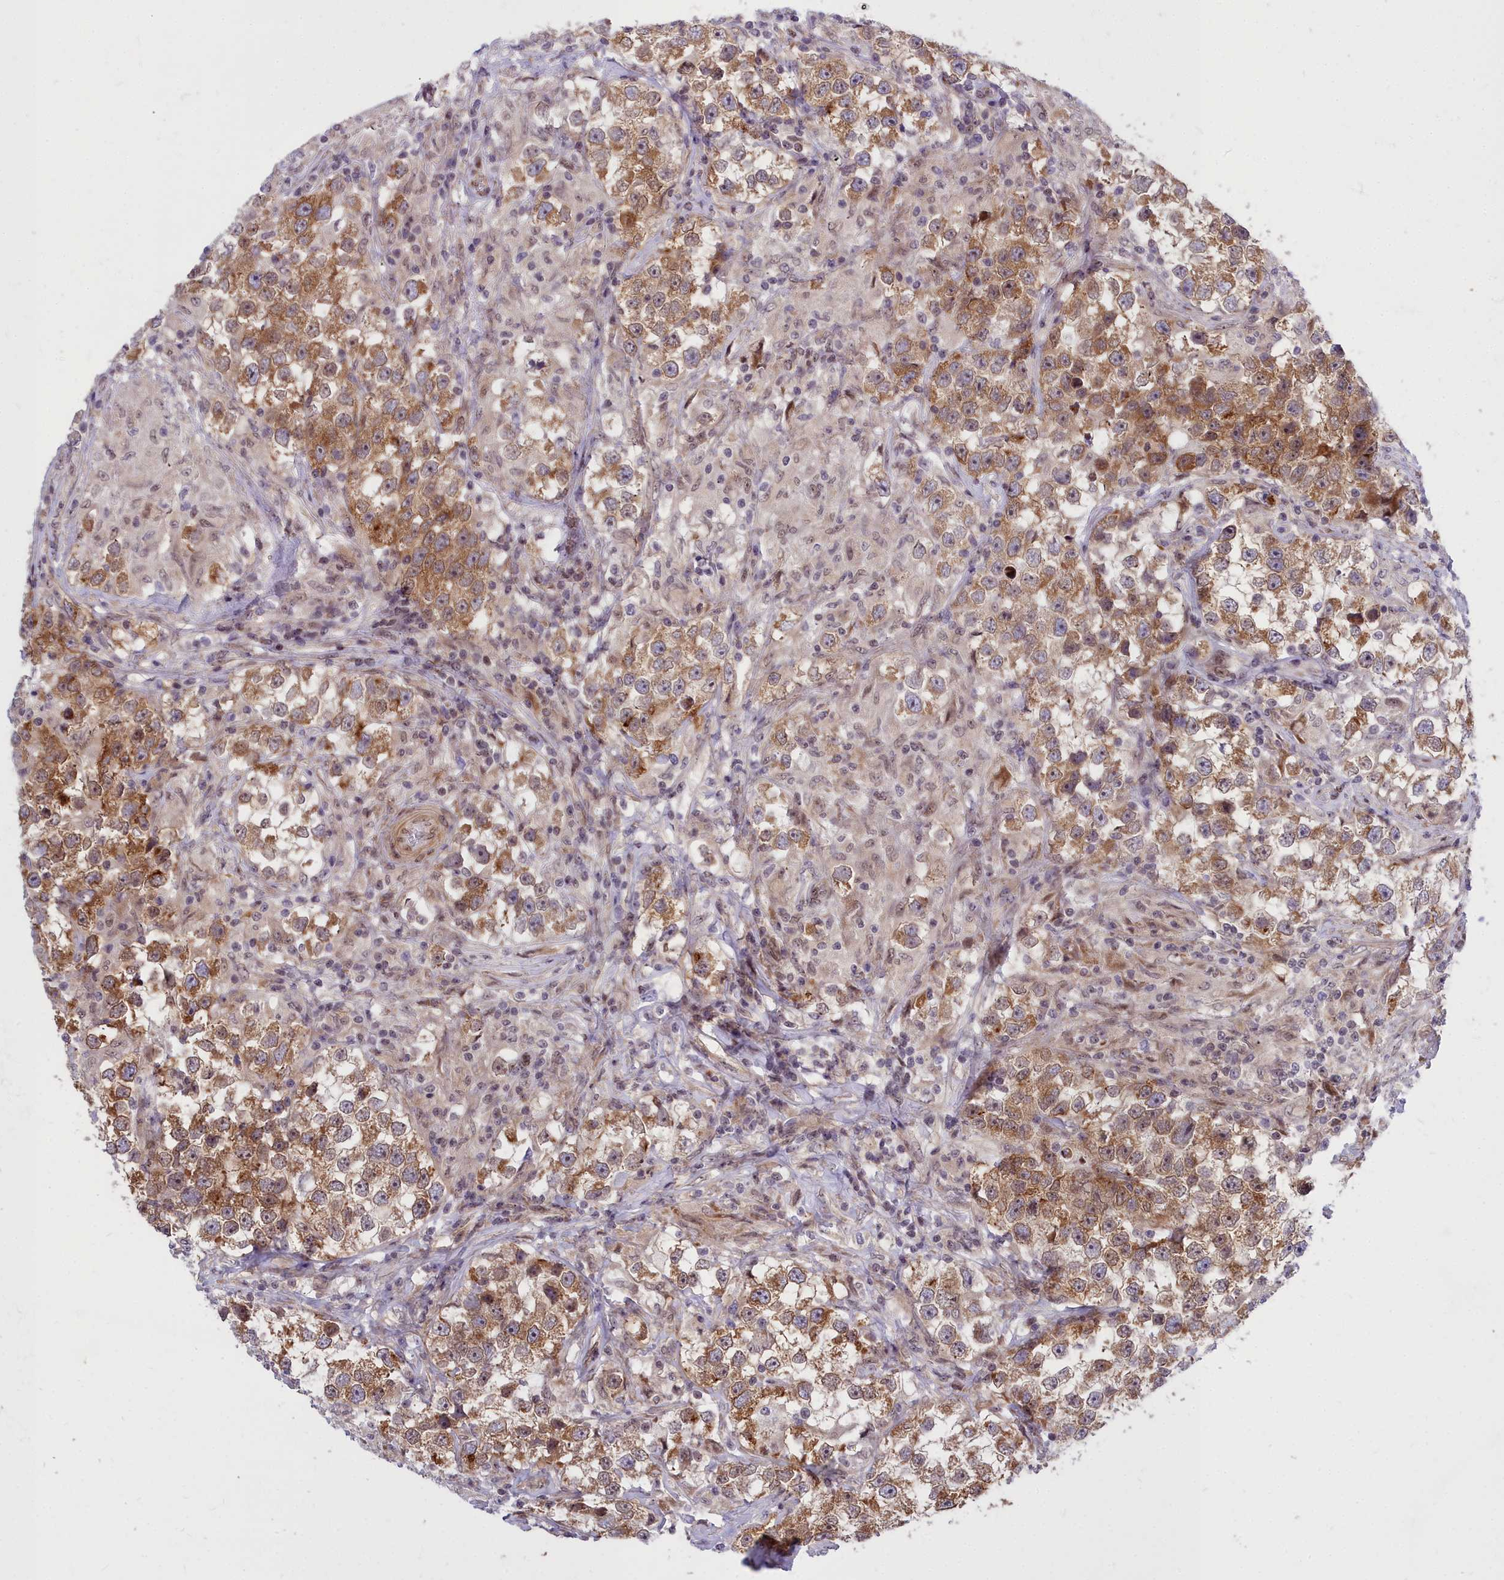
{"staining": {"intensity": "moderate", "quantity": ">75%", "location": "cytoplasmic/membranous"}, "tissue": "testis cancer", "cell_type": "Tumor cells", "image_type": "cancer", "snomed": [{"axis": "morphology", "description": "Seminoma, NOS"}, {"axis": "topography", "description": "Testis"}], "caption": "IHC histopathology image of neoplastic tissue: human testis seminoma stained using IHC displays medium levels of moderate protein expression localized specifically in the cytoplasmic/membranous of tumor cells, appearing as a cytoplasmic/membranous brown color.", "gene": "ABCB8", "patient": {"sex": "male", "age": 46}}